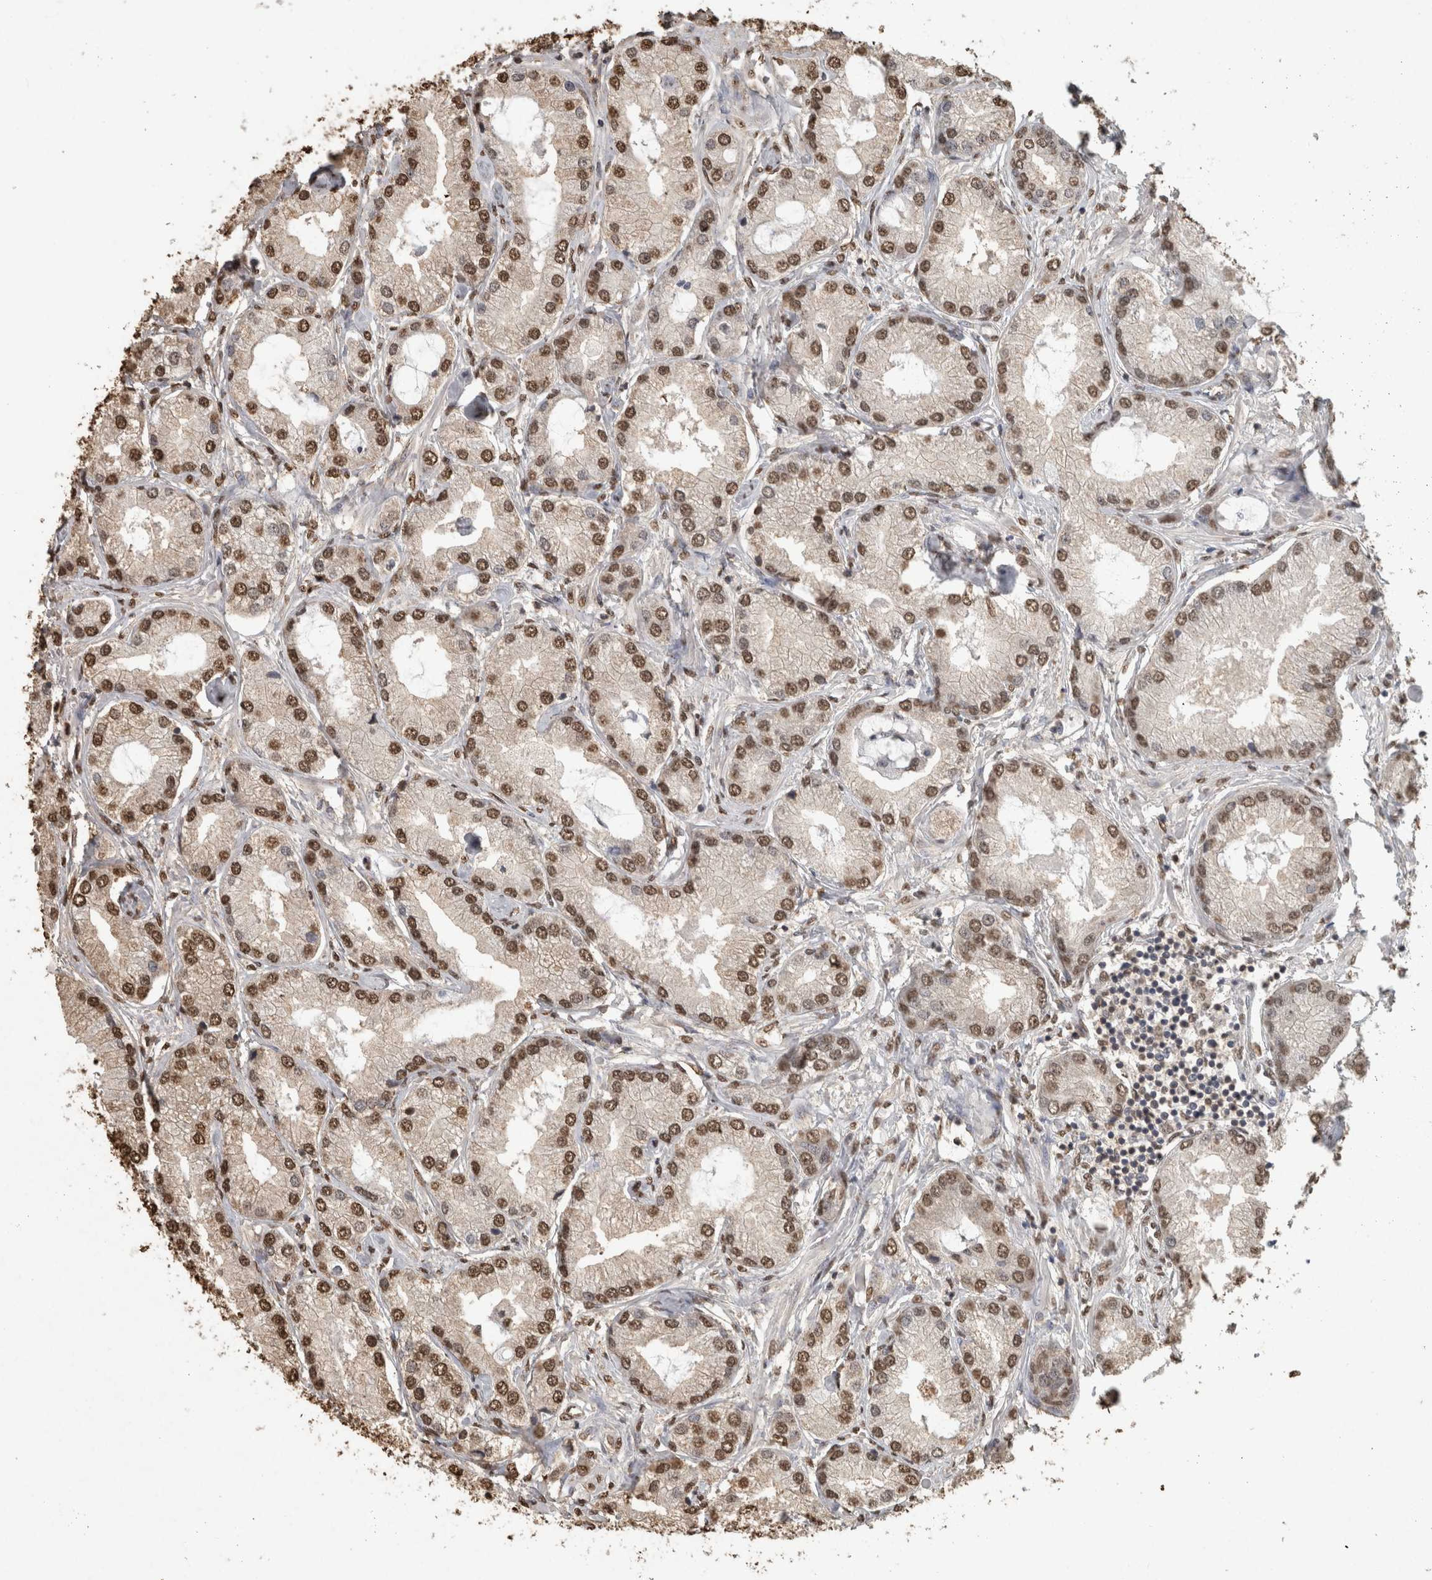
{"staining": {"intensity": "moderate", "quantity": ">75%", "location": "nuclear"}, "tissue": "prostate cancer", "cell_type": "Tumor cells", "image_type": "cancer", "snomed": [{"axis": "morphology", "description": "Adenocarcinoma, Low grade"}, {"axis": "topography", "description": "Prostate"}], "caption": "Prostate cancer (low-grade adenocarcinoma) stained with DAB (3,3'-diaminobenzidine) IHC displays medium levels of moderate nuclear staining in approximately >75% of tumor cells. The protein is shown in brown color, while the nuclei are stained blue.", "gene": "HAND2", "patient": {"sex": "male", "age": 62}}